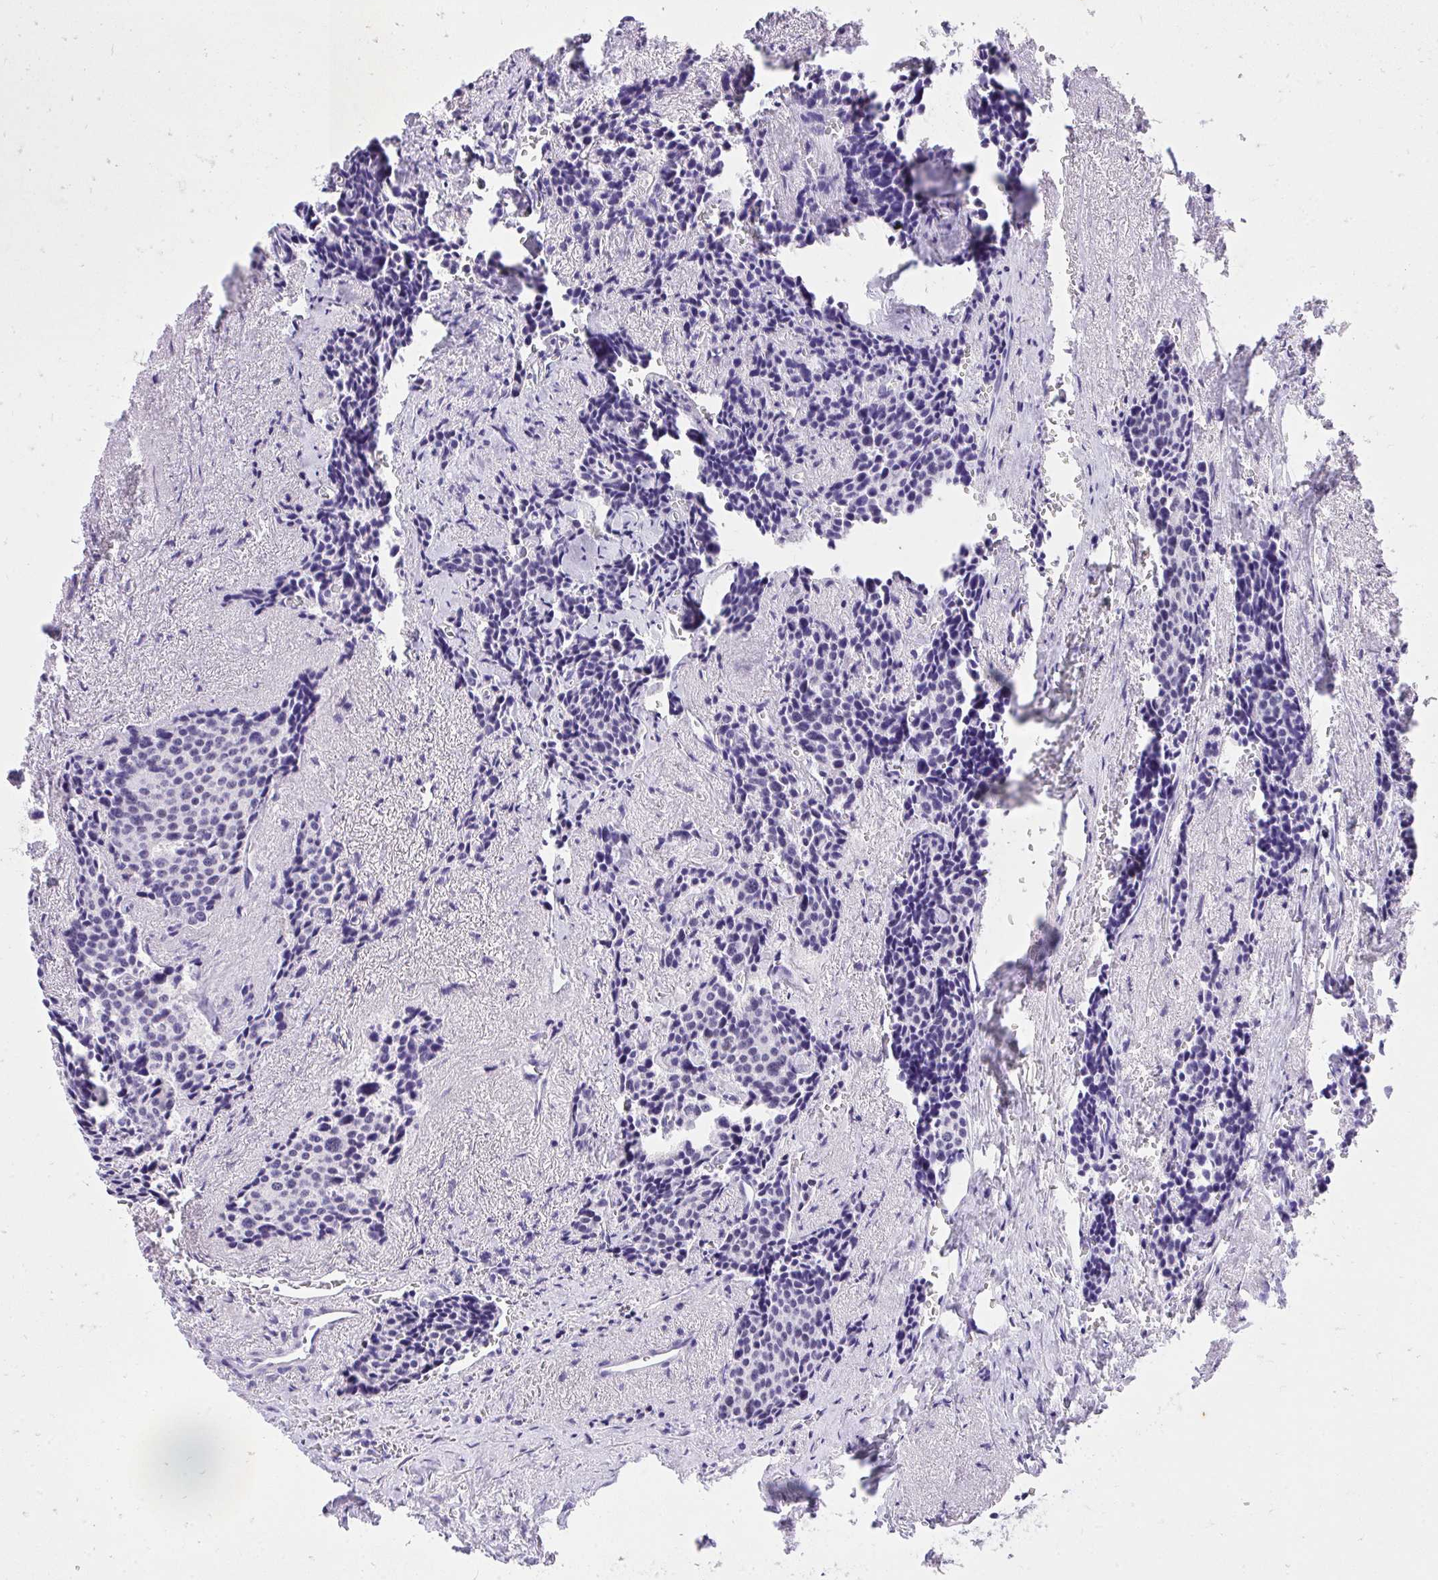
{"staining": {"intensity": "negative", "quantity": "none", "location": "none"}, "tissue": "carcinoid", "cell_type": "Tumor cells", "image_type": "cancer", "snomed": [{"axis": "morphology", "description": "Carcinoid, malignant, NOS"}, {"axis": "topography", "description": "Small intestine"}], "caption": "This is a micrograph of IHC staining of carcinoid, which shows no staining in tumor cells.", "gene": "KLK1", "patient": {"sex": "male", "age": 73}}